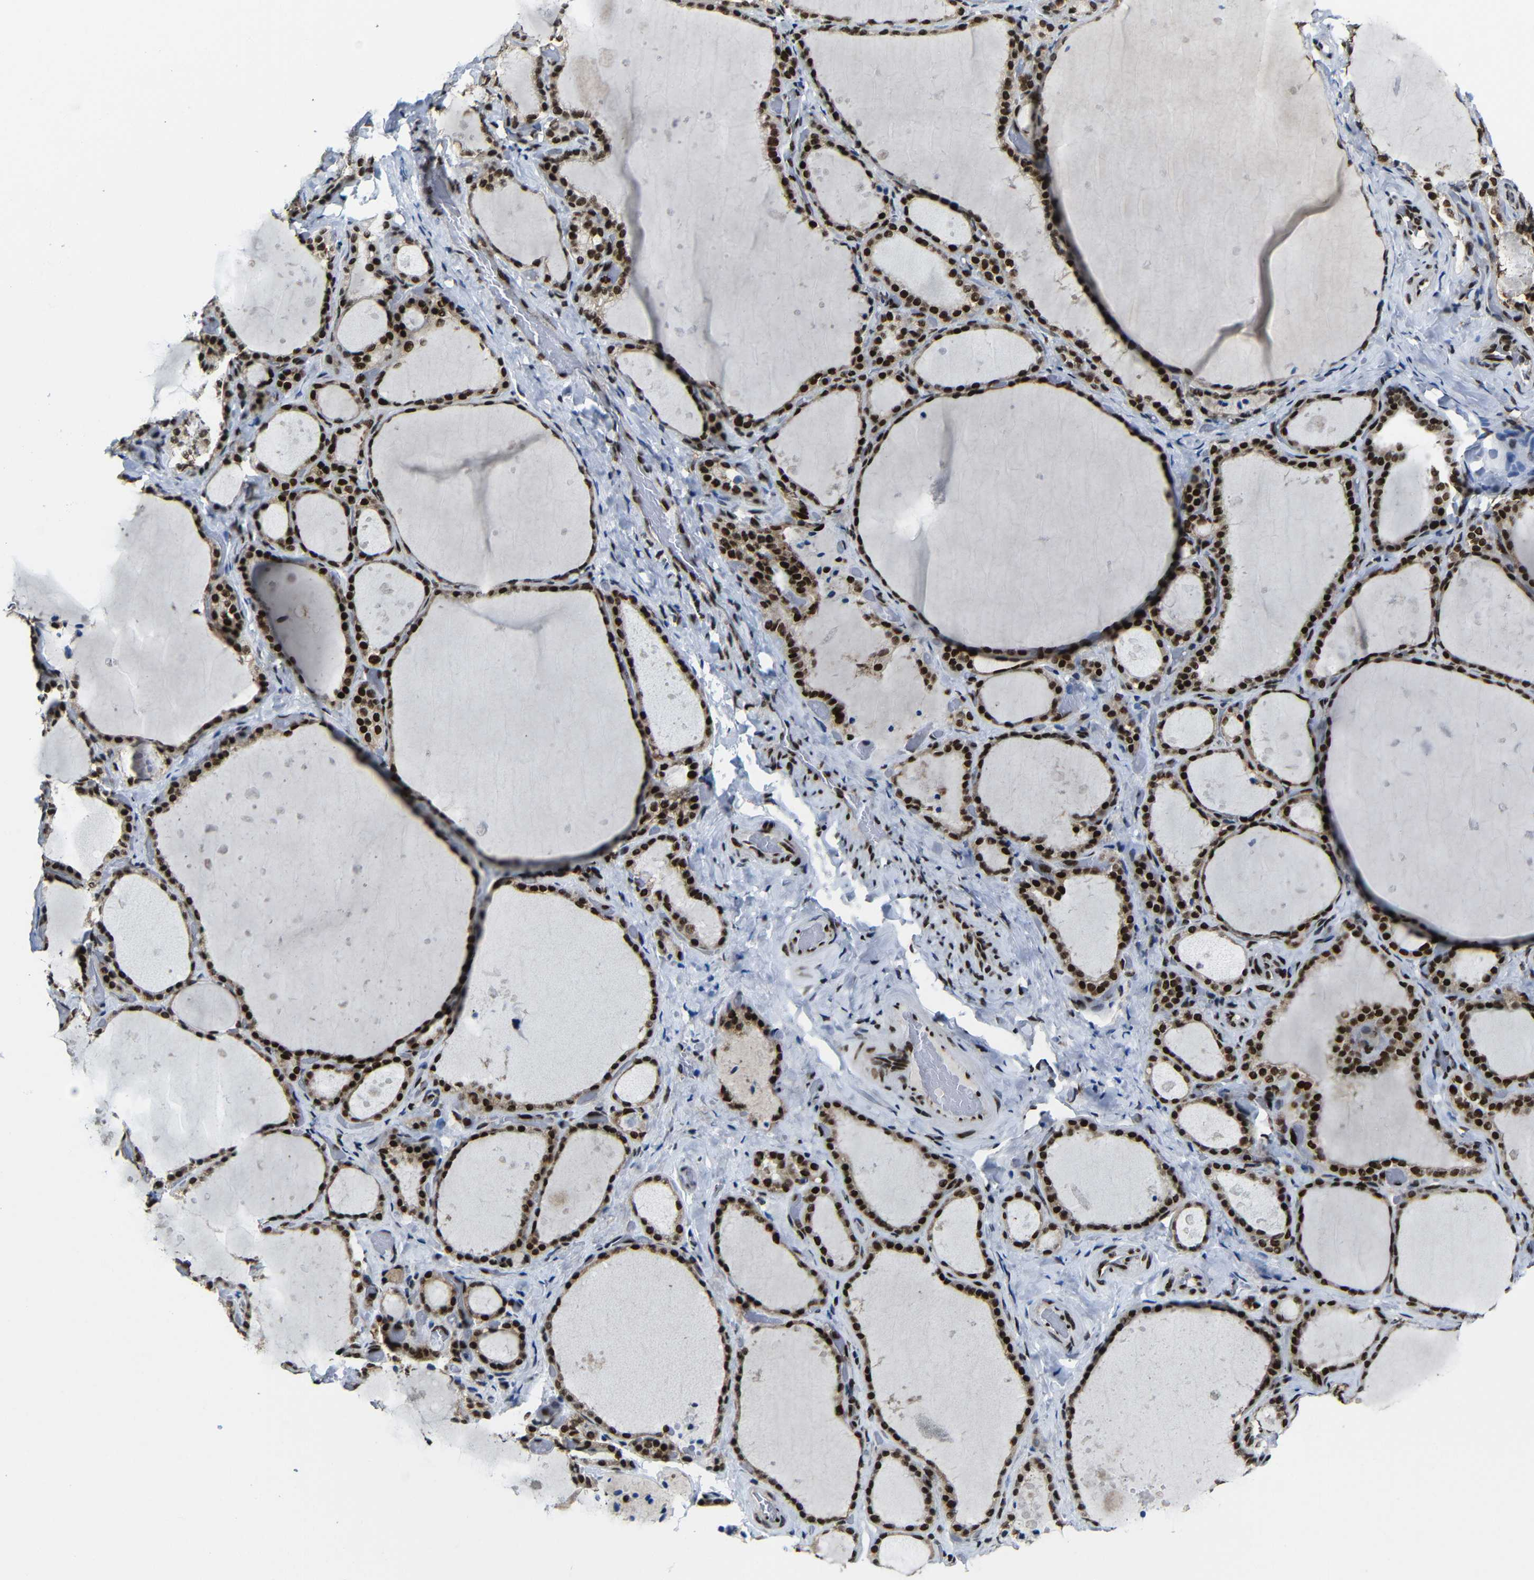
{"staining": {"intensity": "strong", "quantity": "25%-75%", "location": "nuclear"}, "tissue": "thyroid gland", "cell_type": "Glandular cells", "image_type": "normal", "snomed": [{"axis": "morphology", "description": "Normal tissue, NOS"}, {"axis": "topography", "description": "Thyroid gland"}], "caption": "High-power microscopy captured an immunohistochemistry histopathology image of unremarkable thyroid gland, revealing strong nuclear expression in approximately 25%-75% of glandular cells. (IHC, brightfield microscopy, high magnification).", "gene": "PTBP1", "patient": {"sex": "female", "age": 44}}